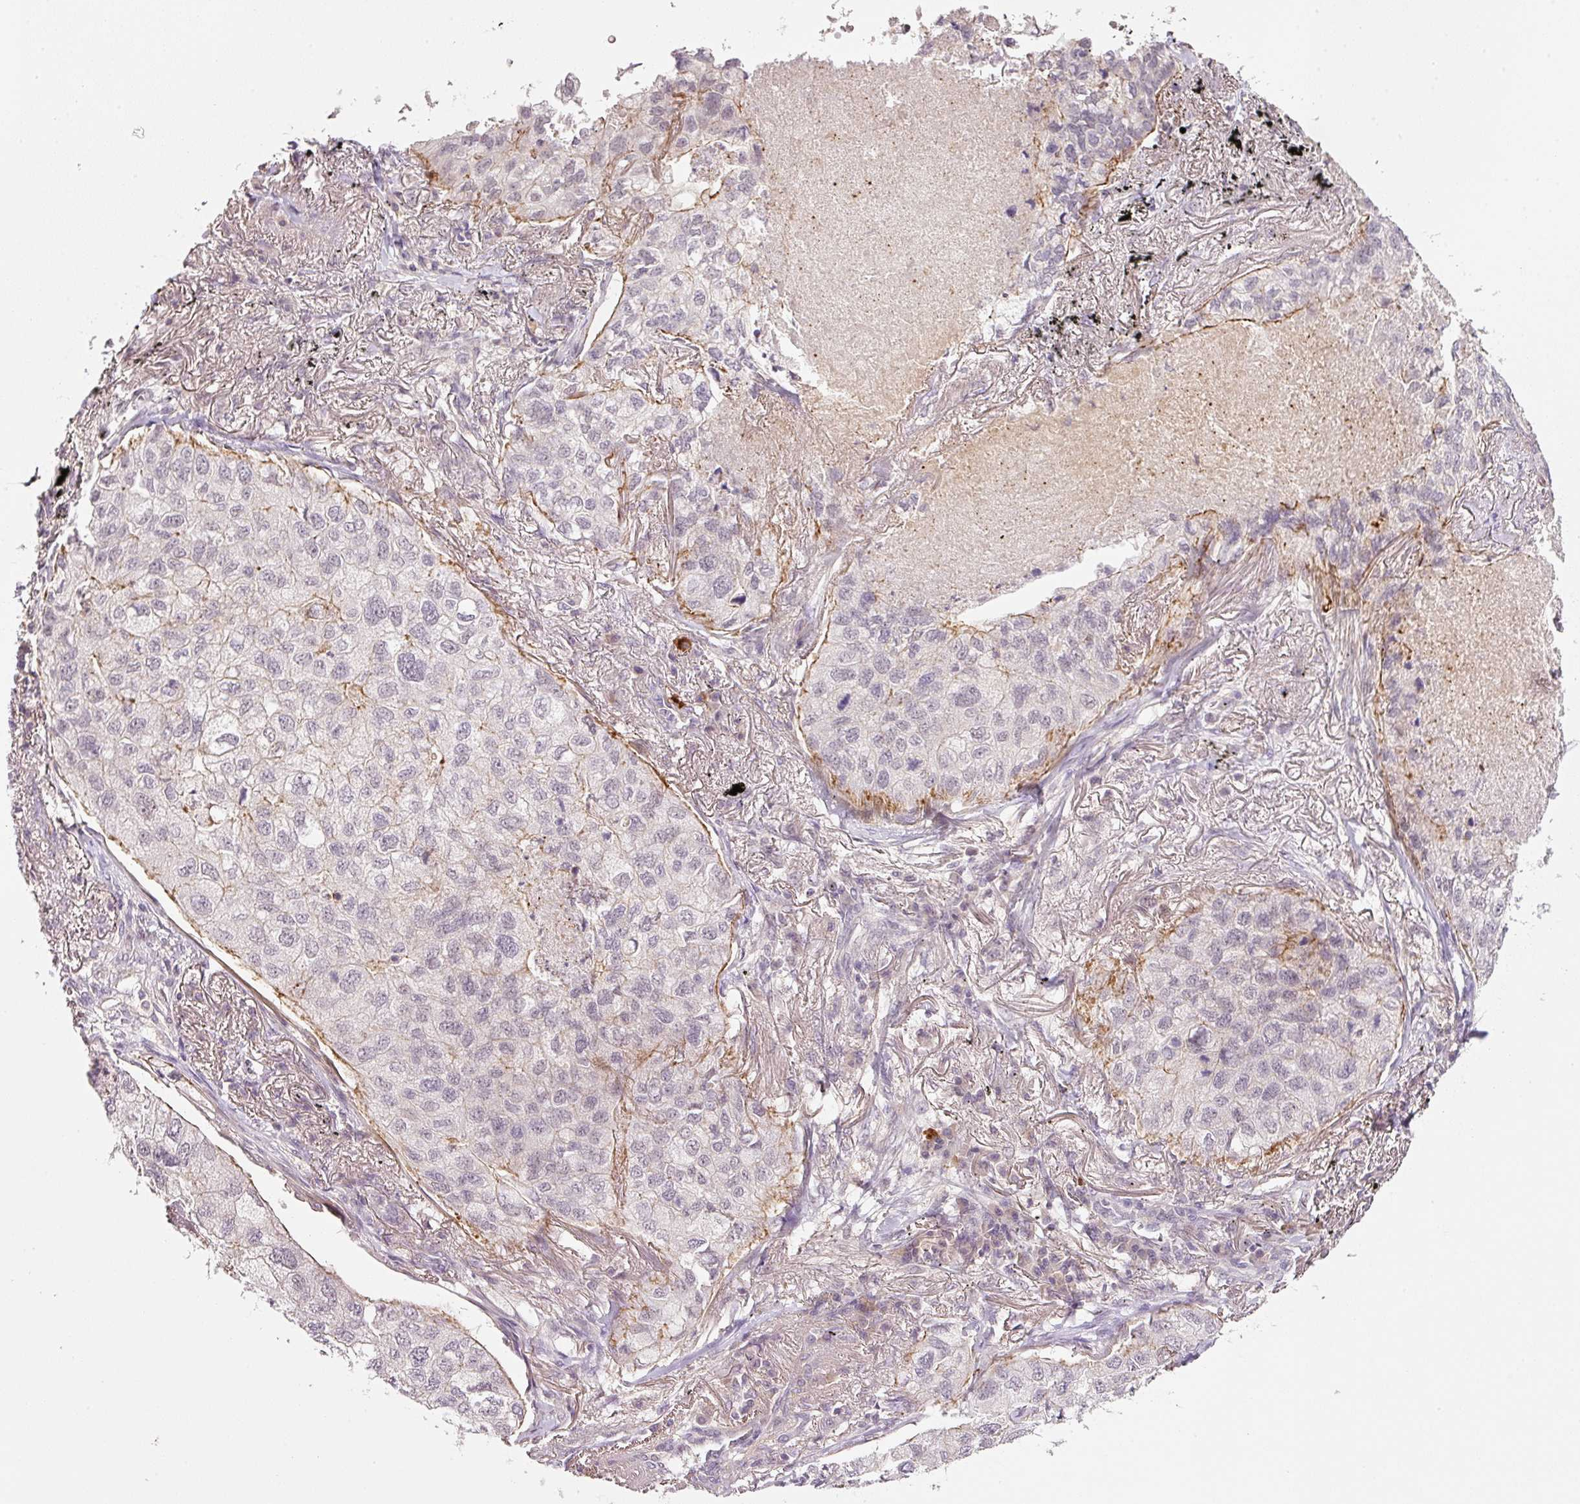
{"staining": {"intensity": "negative", "quantity": "none", "location": "none"}, "tissue": "lung cancer", "cell_type": "Tumor cells", "image_type": "cancer", "snomed": [{"axis": "morphology", "description": "Adenocarcinoma, NOS"}, {"axis": "topography", "description": "Lung"}], "caption": "An image of lung cancer (adenocarcinoma) stained for a protein demonstrates no brown staining in tumor cells.", "gene": "TIRAP", "patient": {"sex": "male", "age": 65}}